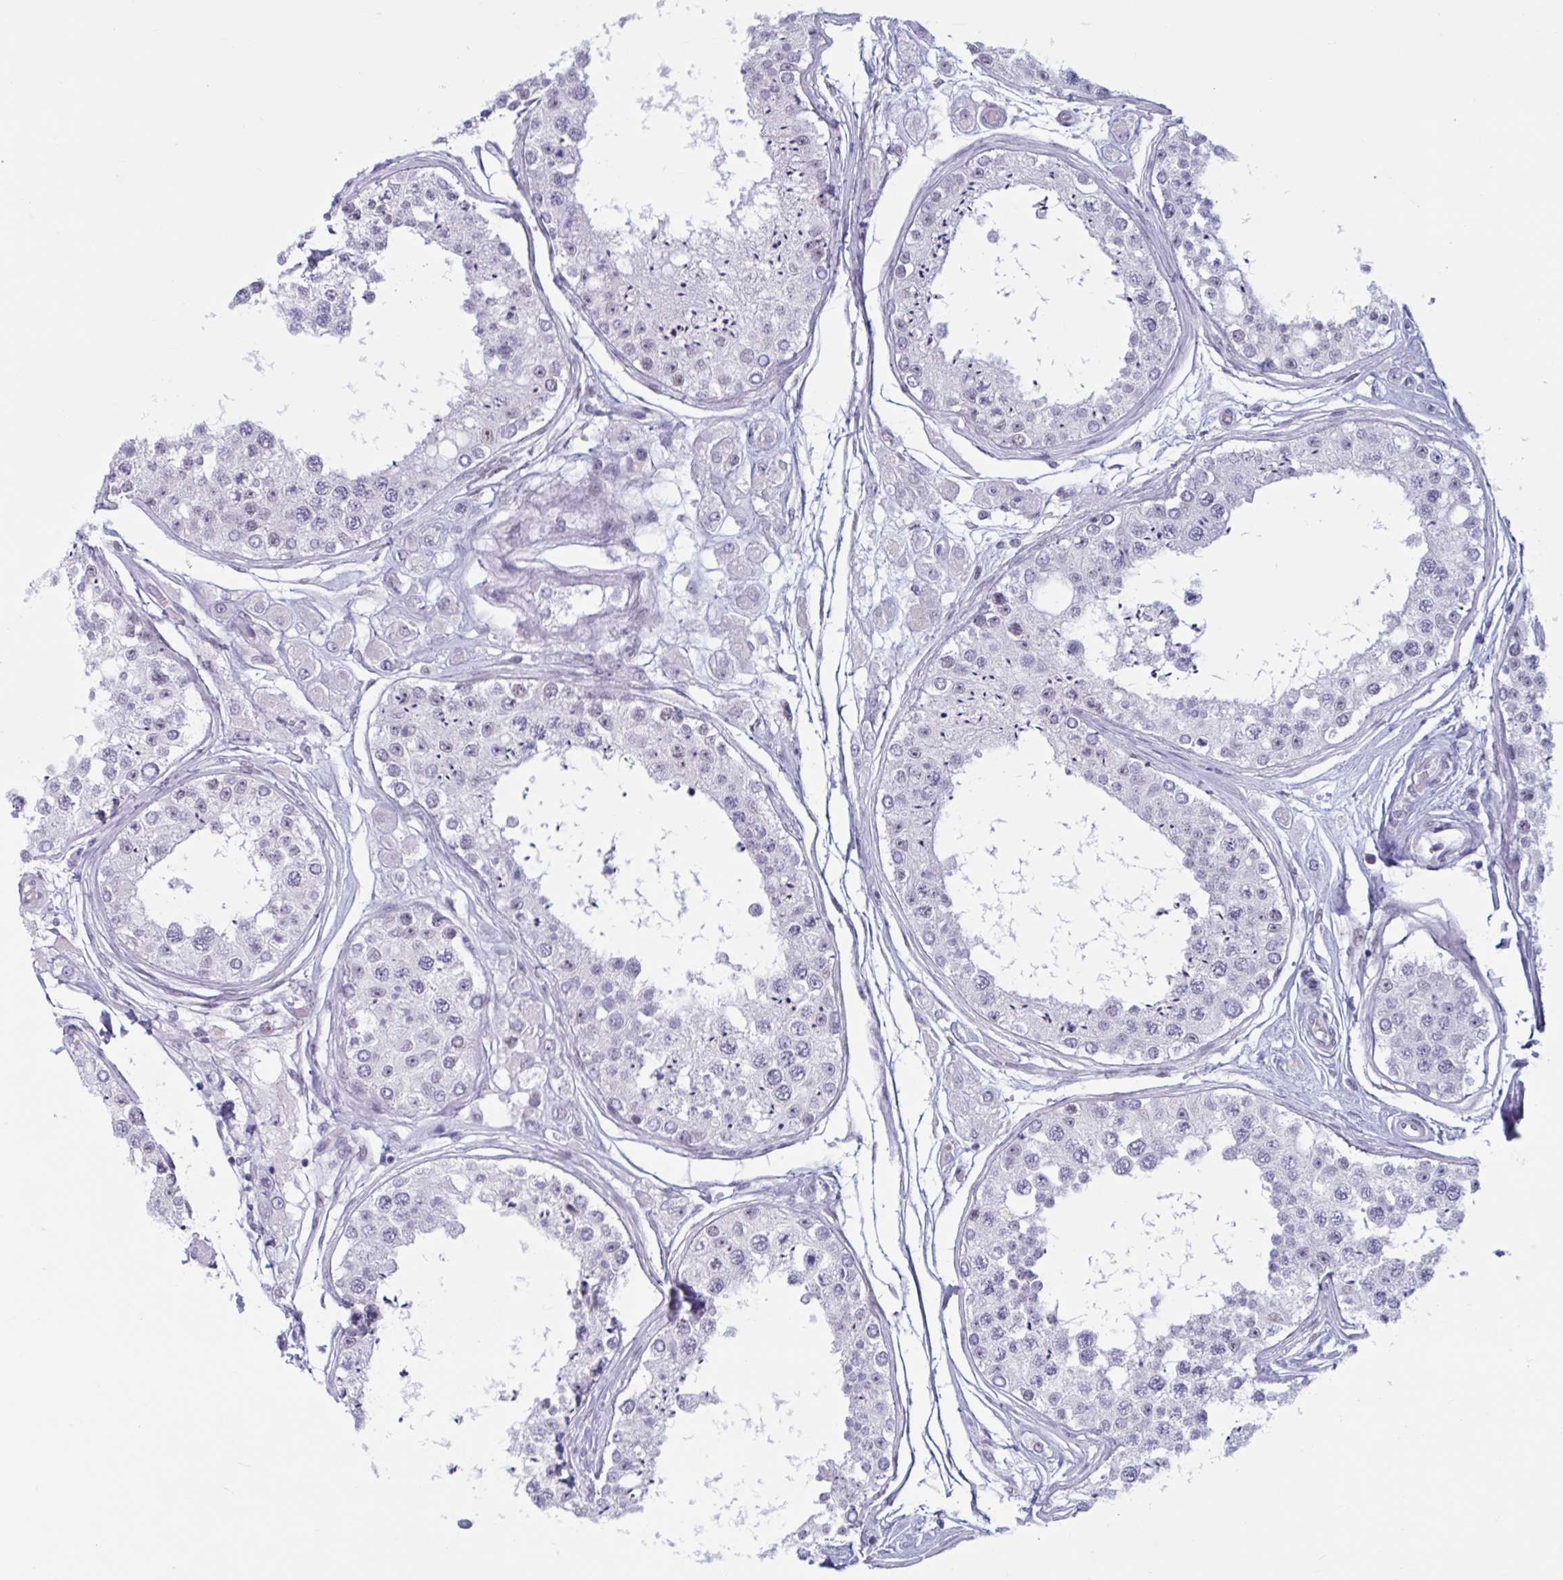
{"staining": {"intensity": "weak", "quantity": "25%-75%", "location": "nuclear"}, "tissue": "testis", "cell_type": "Cells in seminiferous ducts", "image_type": "normal", "snomed": [{"axis": "morphology", "description": "Normal tissue, NOS"}, {"axis": "topography", "description": "Testis"}], "caption": "Immunohistochemistry photomicrograph of normal testis stained for a protein (brown), which displays low levels of weak nuclear expression in about 25%-75% of cells in seminiferous ducts.", "gene": "MSMB", "patient": {"sex": "male", "age": 25}}